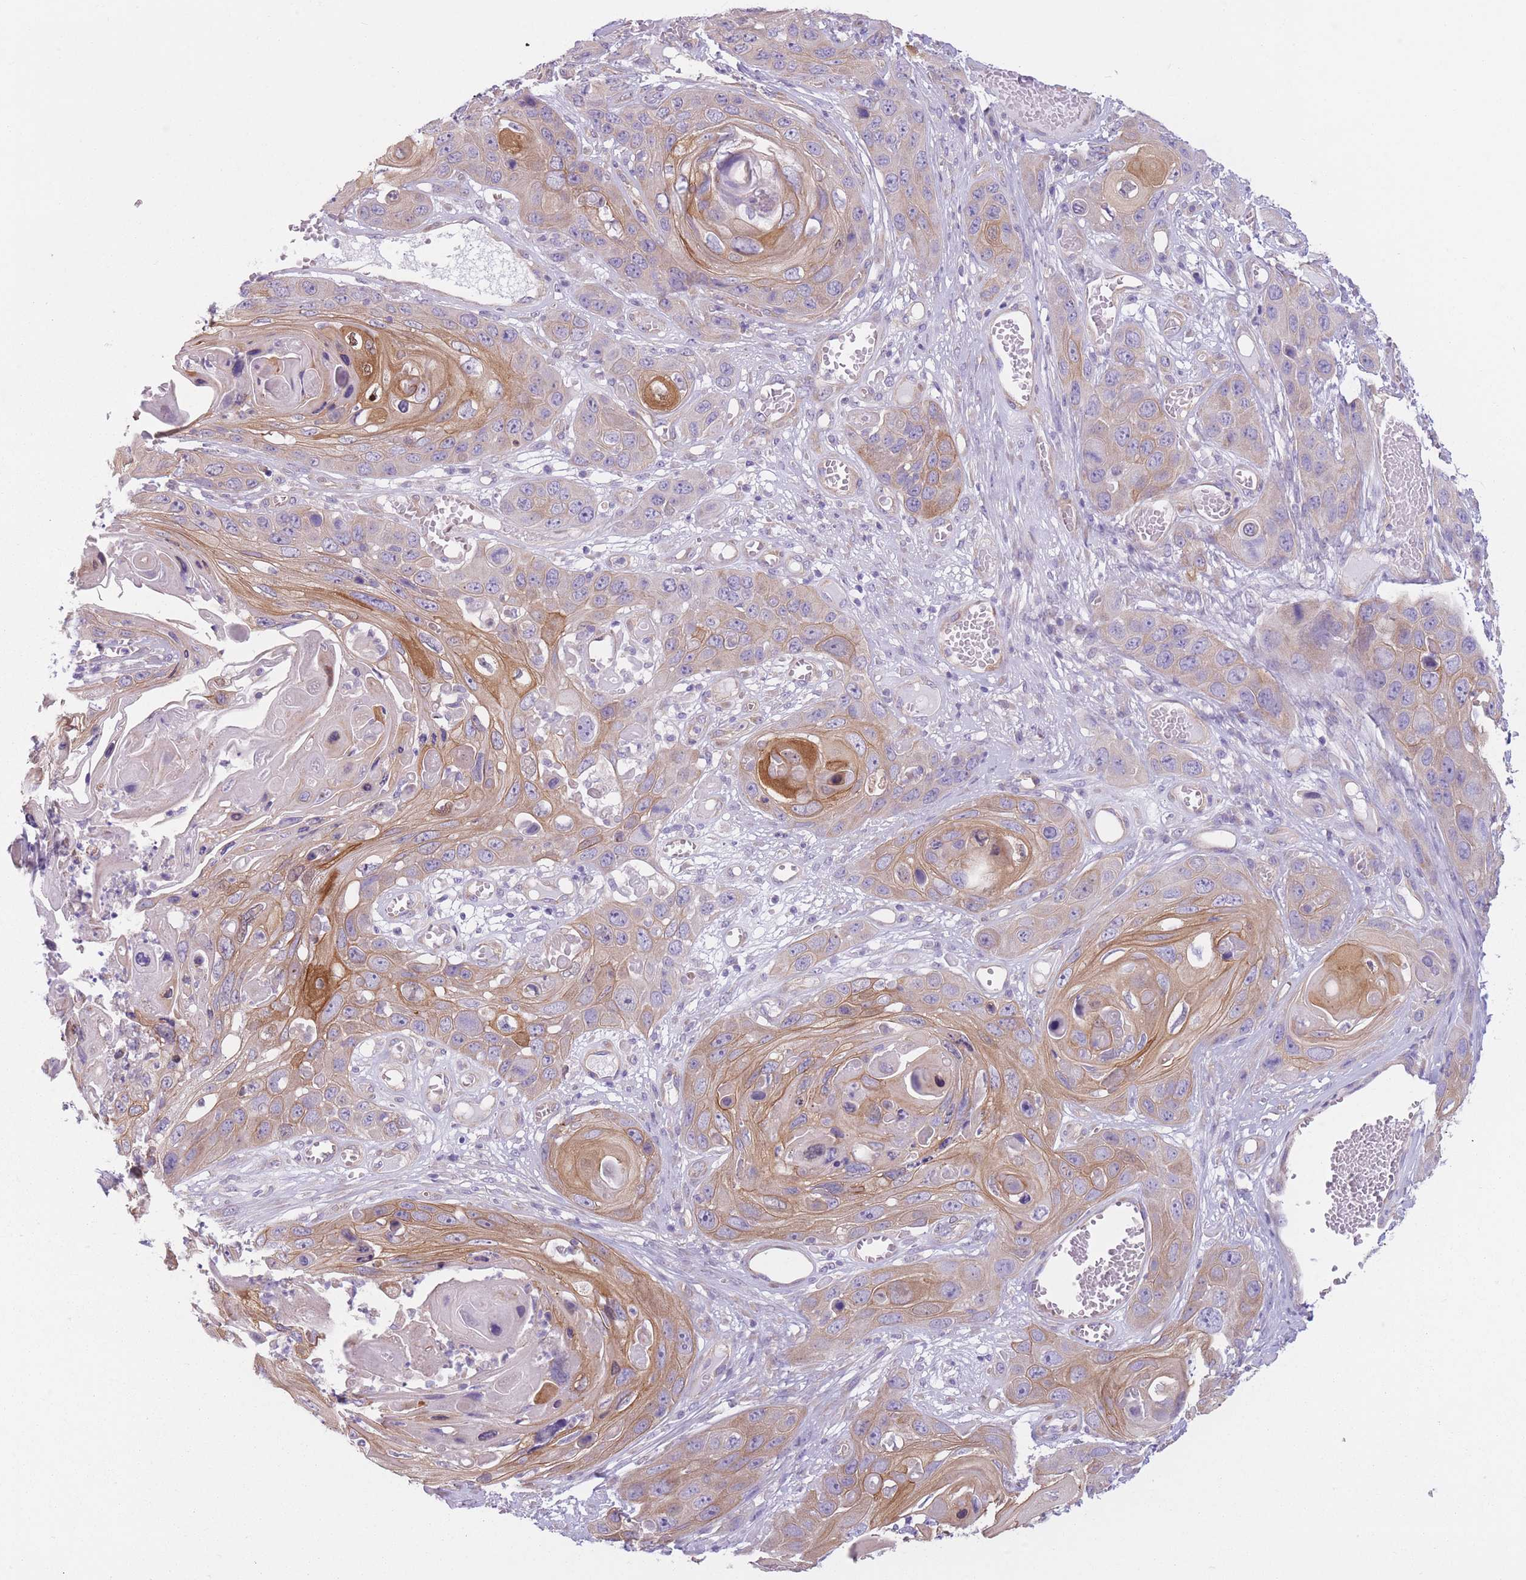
{"staining": {"intensity": "moderate", "quantity": "25%-75%", "location": "cytoplasmic/membranous"}, "tissue": "skin cancer", "cell_type": "Tumor cells", "image_type": "cancer", "snomed": [{"axis": "morphology", "description": "Squamous cell carcinoma, NOS"}, {"axis": "topography", "description": "Skin"}], "caption": "About 25%-75% of tumor cells in skin squamous cell carcinoma exhibit moderate cytoplasmic/membranous protein expression as visualized by brown immunohistochemical staining.", "gene": "SERPINB3", "patient": {"sex": "male", "age": 55}}